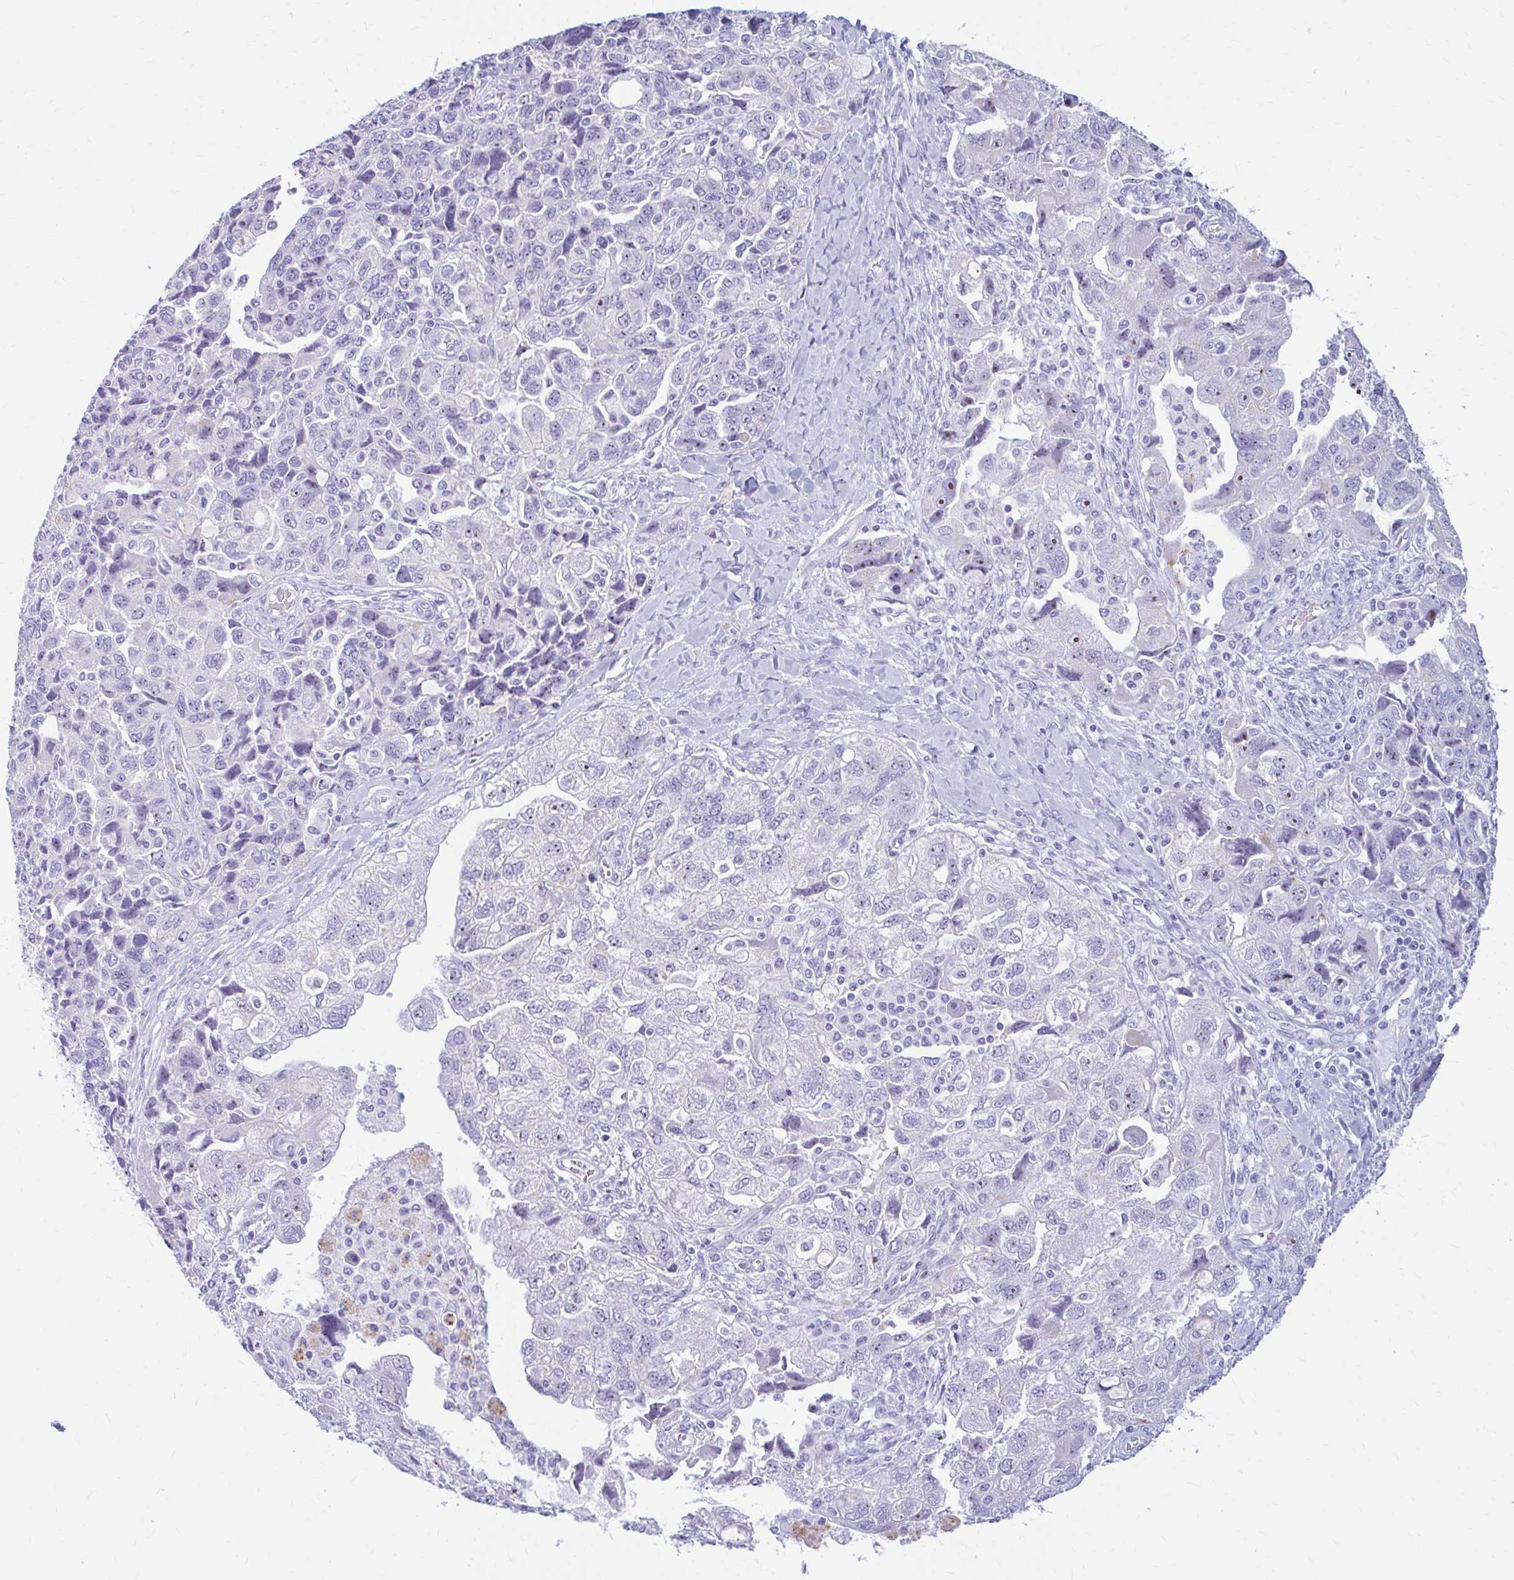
{"staining": {"intensity": "weak", "quantity": "25%-75%", "location": "nuclear"}, "tissue": "ovarian cancer", "cell_type": "Tumor cells", "image_type": "cancer", "snomed": [{"axis": "morphology", "description": "Carcinoma, NOS"}, {"axis": "morphology", "description": "Cystadenocarcinoma, serous, NOS"}, {"axis": "topography", "description": "Ovary"}], "caption": "Immunohistochemical staining of human ovarian cancer (carcinoma) reveals weak nuclear protein staining in approximately 25%-75% of tumor cells.", "gene": "FTSJ3", "patient": {"sex": "female", "age": 69}}